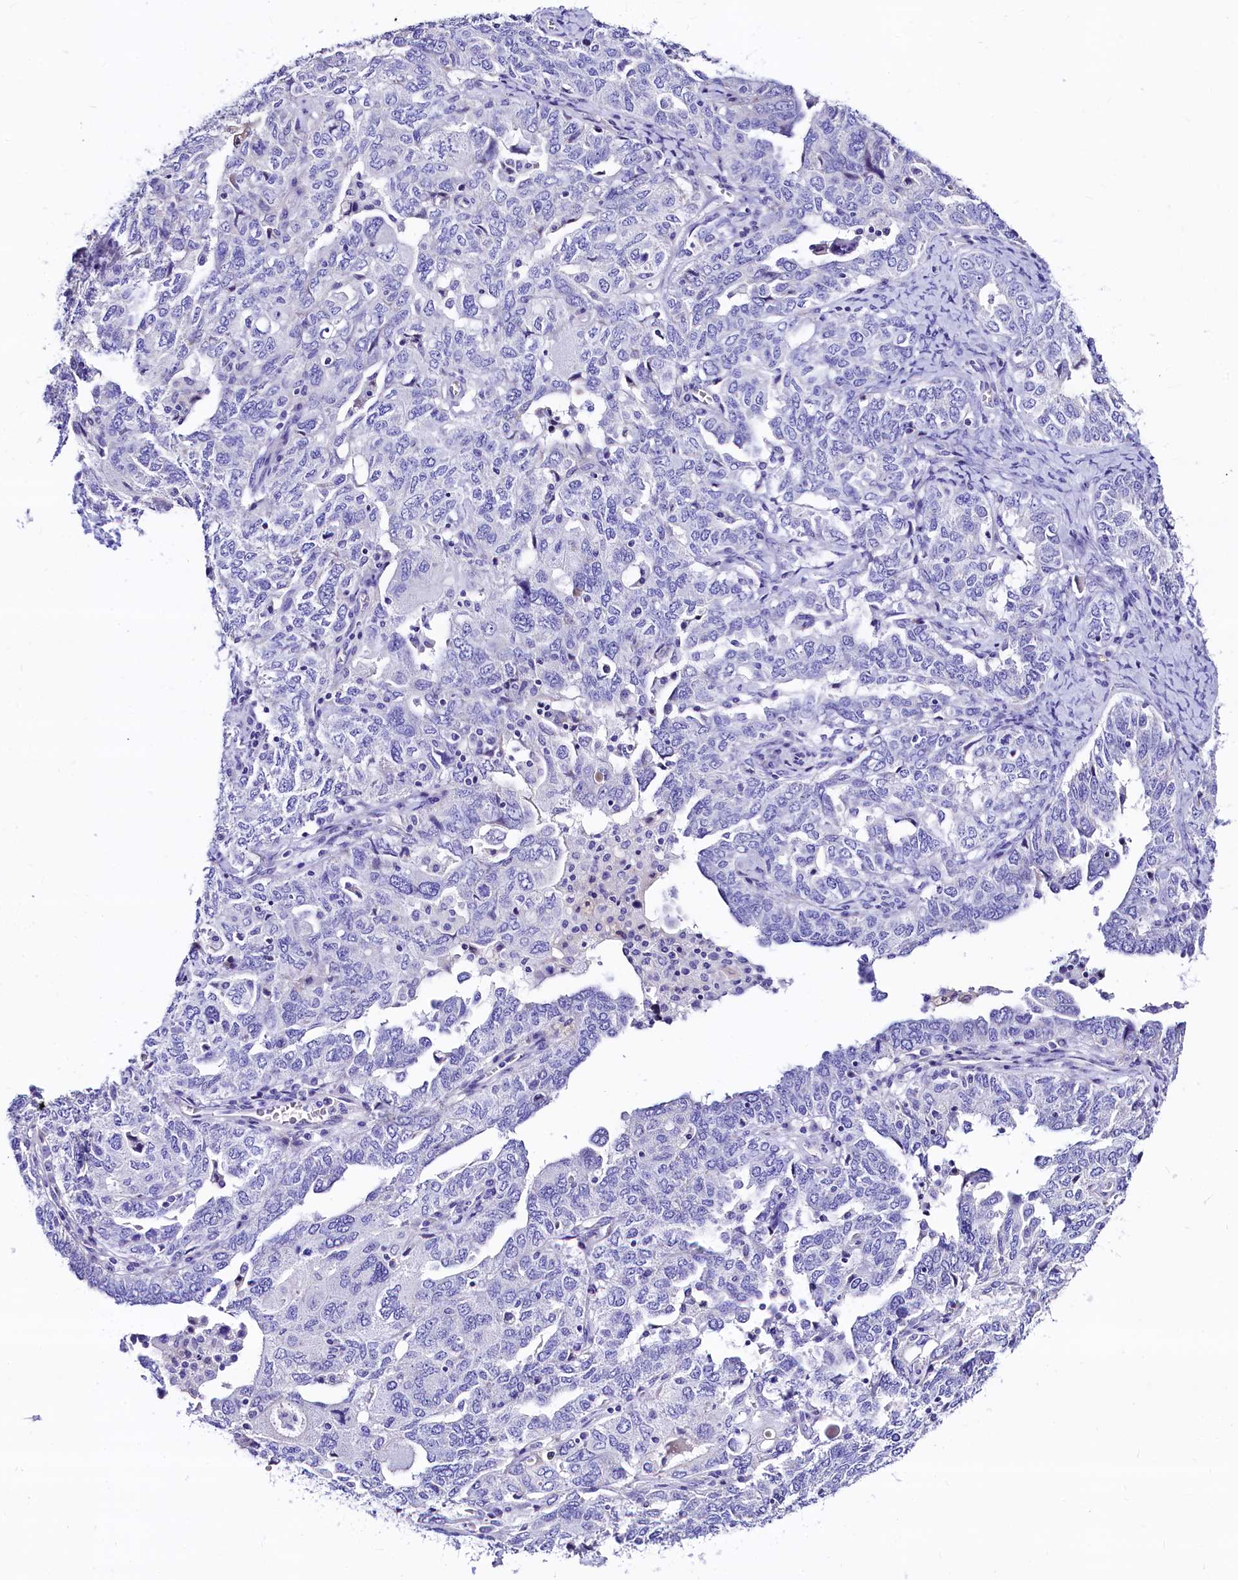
{"staining": {"intensity": "negative", "quantity": "none", "location": "none"}, "tissue": "ovarian cancer", "cell_type": "Tumor cells", "image_type": "cancer", "snomed": [{"axis": "morphology", "description": "Carcinoma, endometroid"}, {"axis": "topography", "description": "Ovary"}], "caption": "Immunohistochemistry (IHC) micrograph of neoplastic tissue: human endometroid carcinoma (ovarian) stained with DAB (3,3'-diaminobenzidine) exhibits no significant protein positivity in tumor cells.", "gene": "RBP3", "patient": {"sex": "female", "age": 62}}